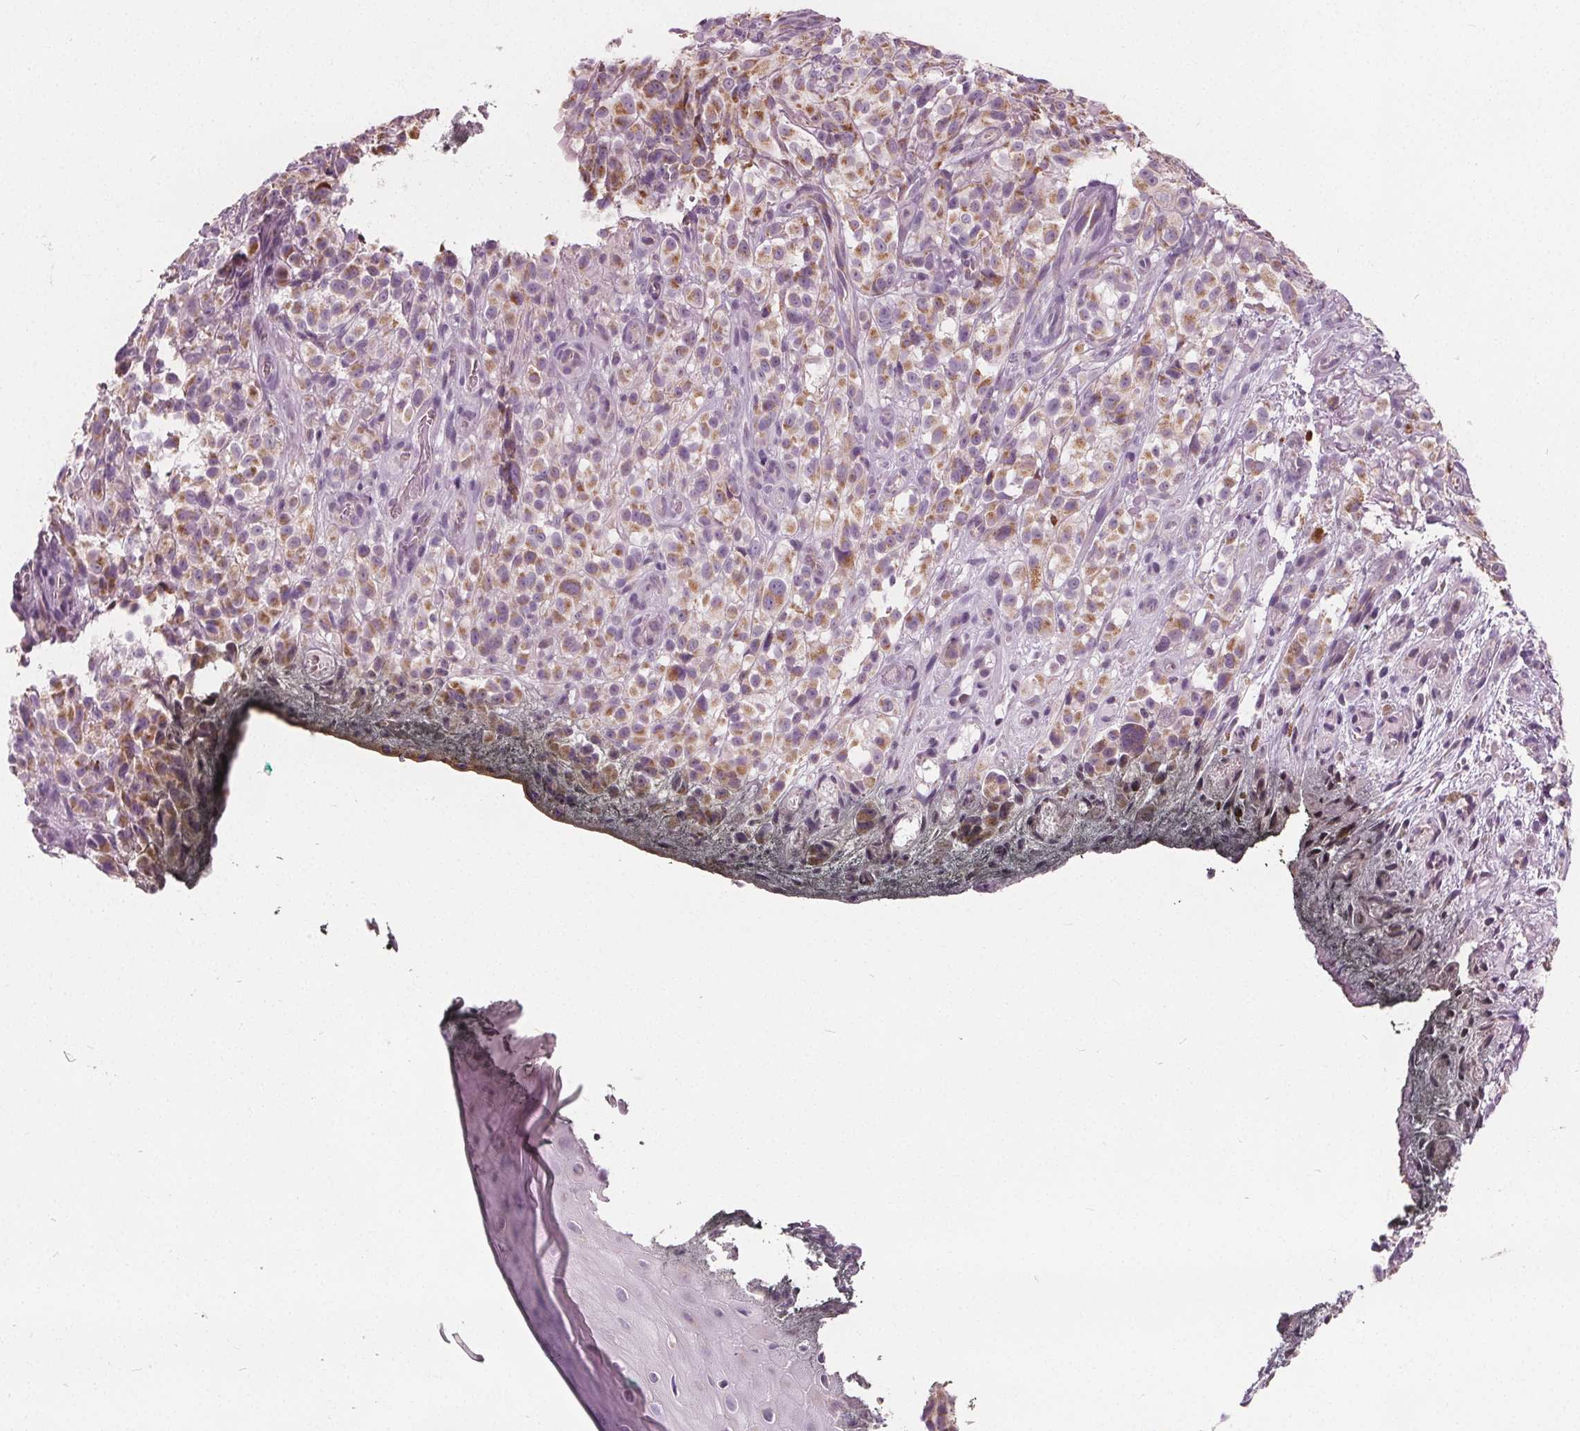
{"staining": {"intensity": "moderate", "quantity": ">75%", "location": "cytoplasmic/membranous"}, "tissue": "melanoma", "cell_type": "Tumor cells", "image_type": "cancer", "snomed": [{"axis": "morphology", "description": "Malignant melanoma, NOS"}, {"axis": "topography", "description": "Skin"}], "caption": "Immunohistochemical staining of human malignant melanoma demonstrates medium levels of moderate cytoplasmic/membranous protein positivity in about >75% of tumor cells. The protein of interest is stained brown, and the nuclei are stained in blue (DAB IHC with brightfield microscopy, high magnification).", "gene": "ECI2", "patient": {"sex": "female", "age": 85}}